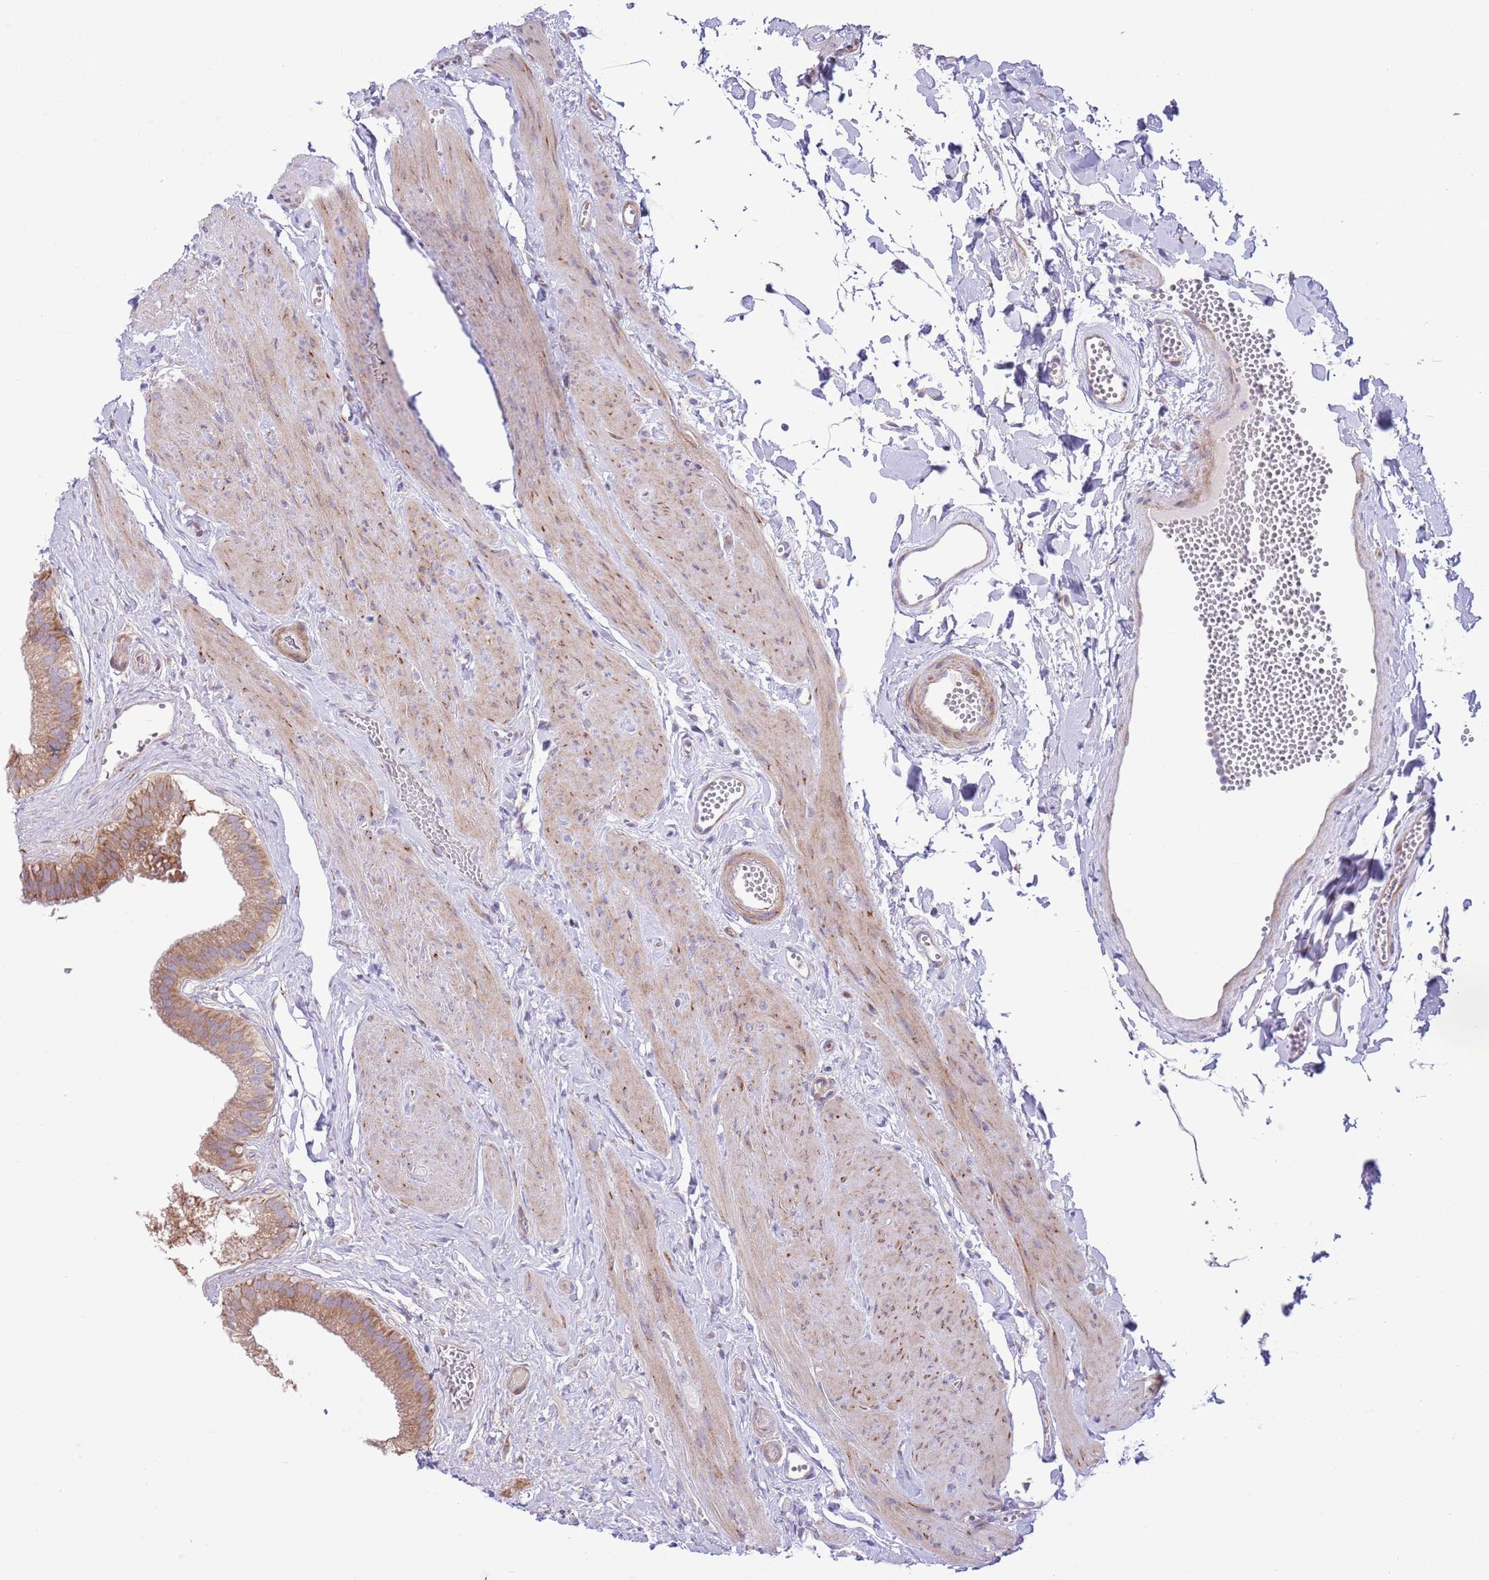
{"staining": {"intensity": "moderate", "quantity": ">75%", "location": "cytoplasmic/membranous"}, "tissue": "gallbladder", "cell_type": "Glandular cells", "image_type": "normal", "snomed": [{"axis": "morphology", "description": "Normal tissue, NOS"}, {"axis": "topography", "description": "Gallbladder"}], "caption": "Protein staining exhibits moderate cytoplasmic/membranous staining in approximately >75% of glandular cells in unremarkable gallbladder.", "gene": "TOMM5", "patient": {"sex": "female", "age": 54}}